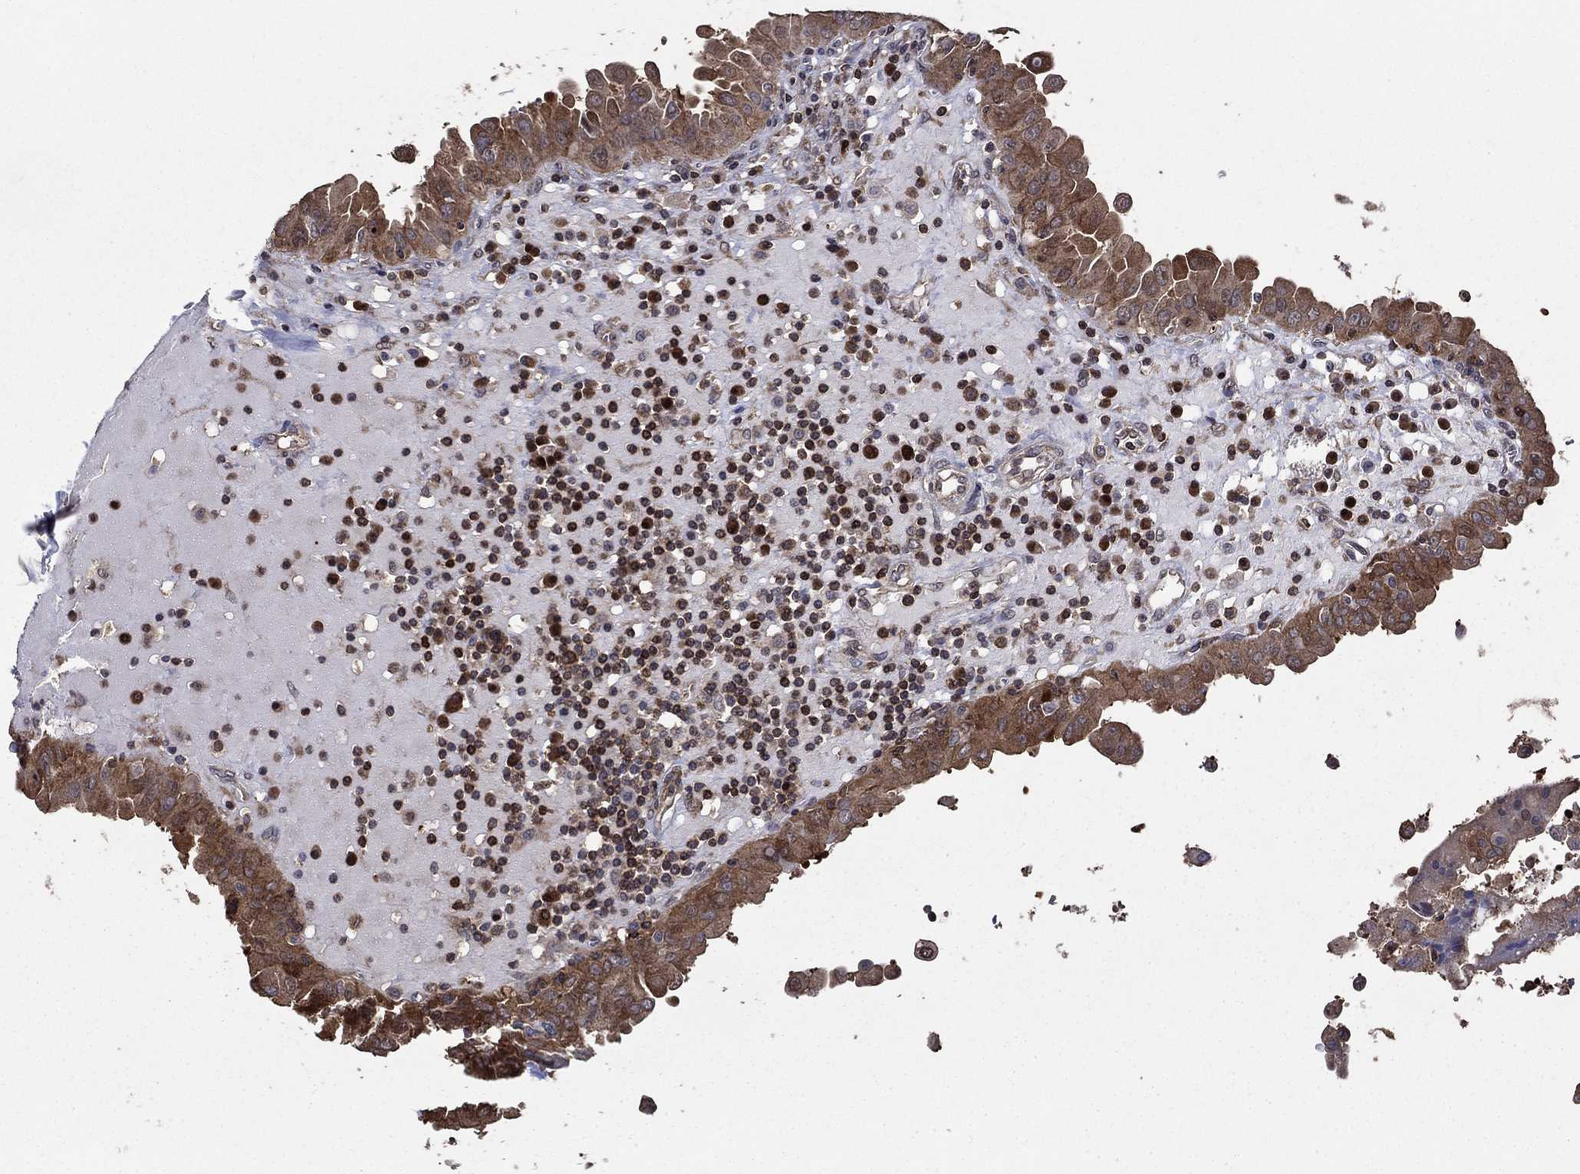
{"staining": {"intensity": "moderate", "quantity": ">75%", "location": "cytoplasmic/membranous"}, "tissue": "thyroid cancer", "cell_type": "Tumor cells", "image_type": "cancer", "snomed": [{"axis": "morphology", "description": "Papillary adenocarcinoma, NOS"}, {"axis": "topography", "description": "Thyroid gland"}], "caption": "A micrograph of human thyroid cancer stained for a protein displays moderate cytoplasmic/membranous brown staining in tumor cells.", "gene": "DVL1", "patient": {"sex": "female", "age": 37}}